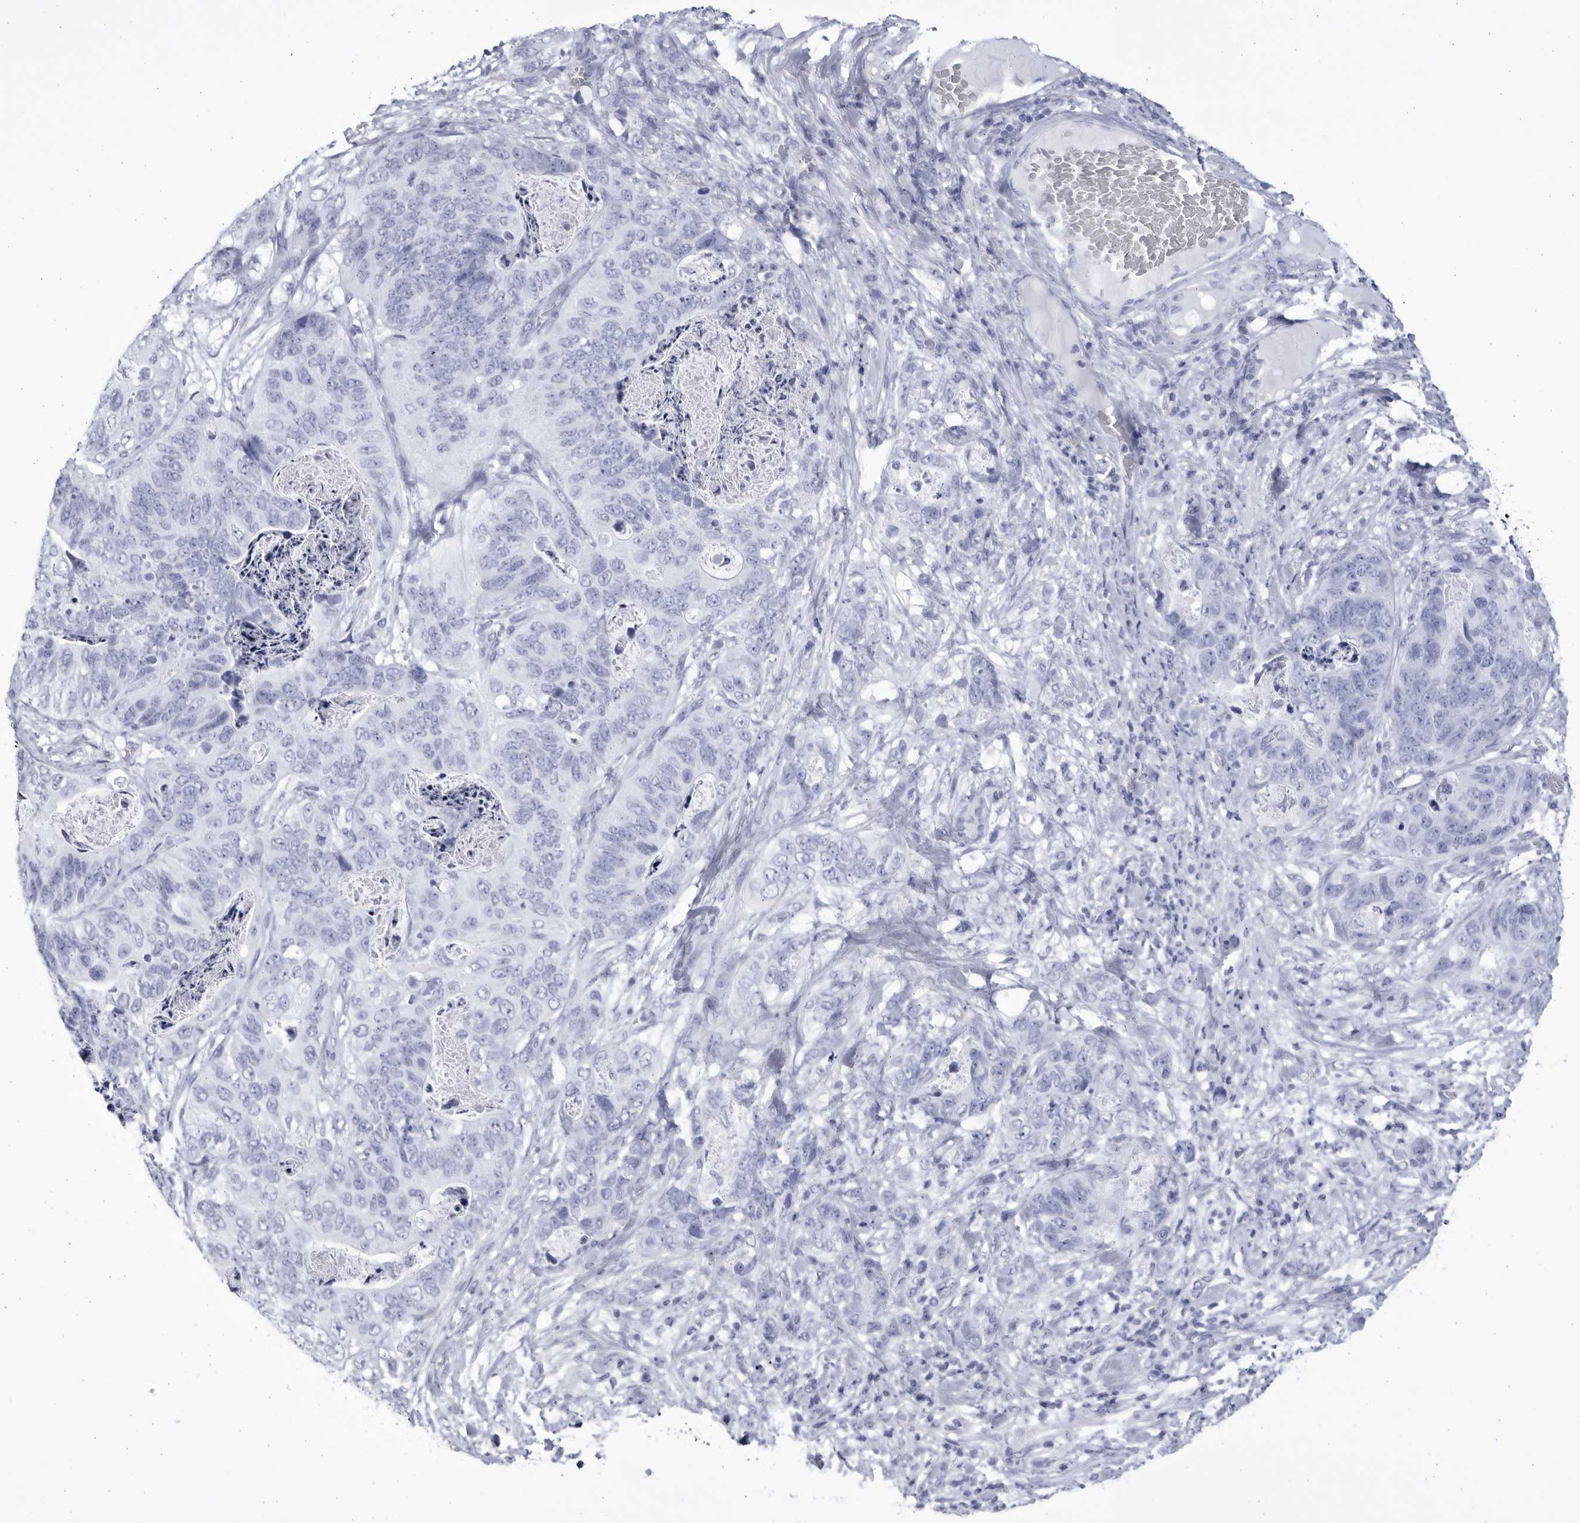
{"staining": {"intensity": "negative", "quantity": "none", "location": "none"}, "tissue": "stomach cancer", "cell_type": "Tumor cells", "image_type": "cancer", "snomed": [{"axis": "morphology", "description": "Normal tissue, NOS"}, {"axis": "morphology", "description": "Adenocarcinoma, NOS"}, {"axis": "topography", "description": "Stomach"}], "caption": "An image of stomach cancer stained for a protein reveals no brown staining in tumor cells.", "gene": "CCDC181", "patient": {"sex": "female", "age": 89}}